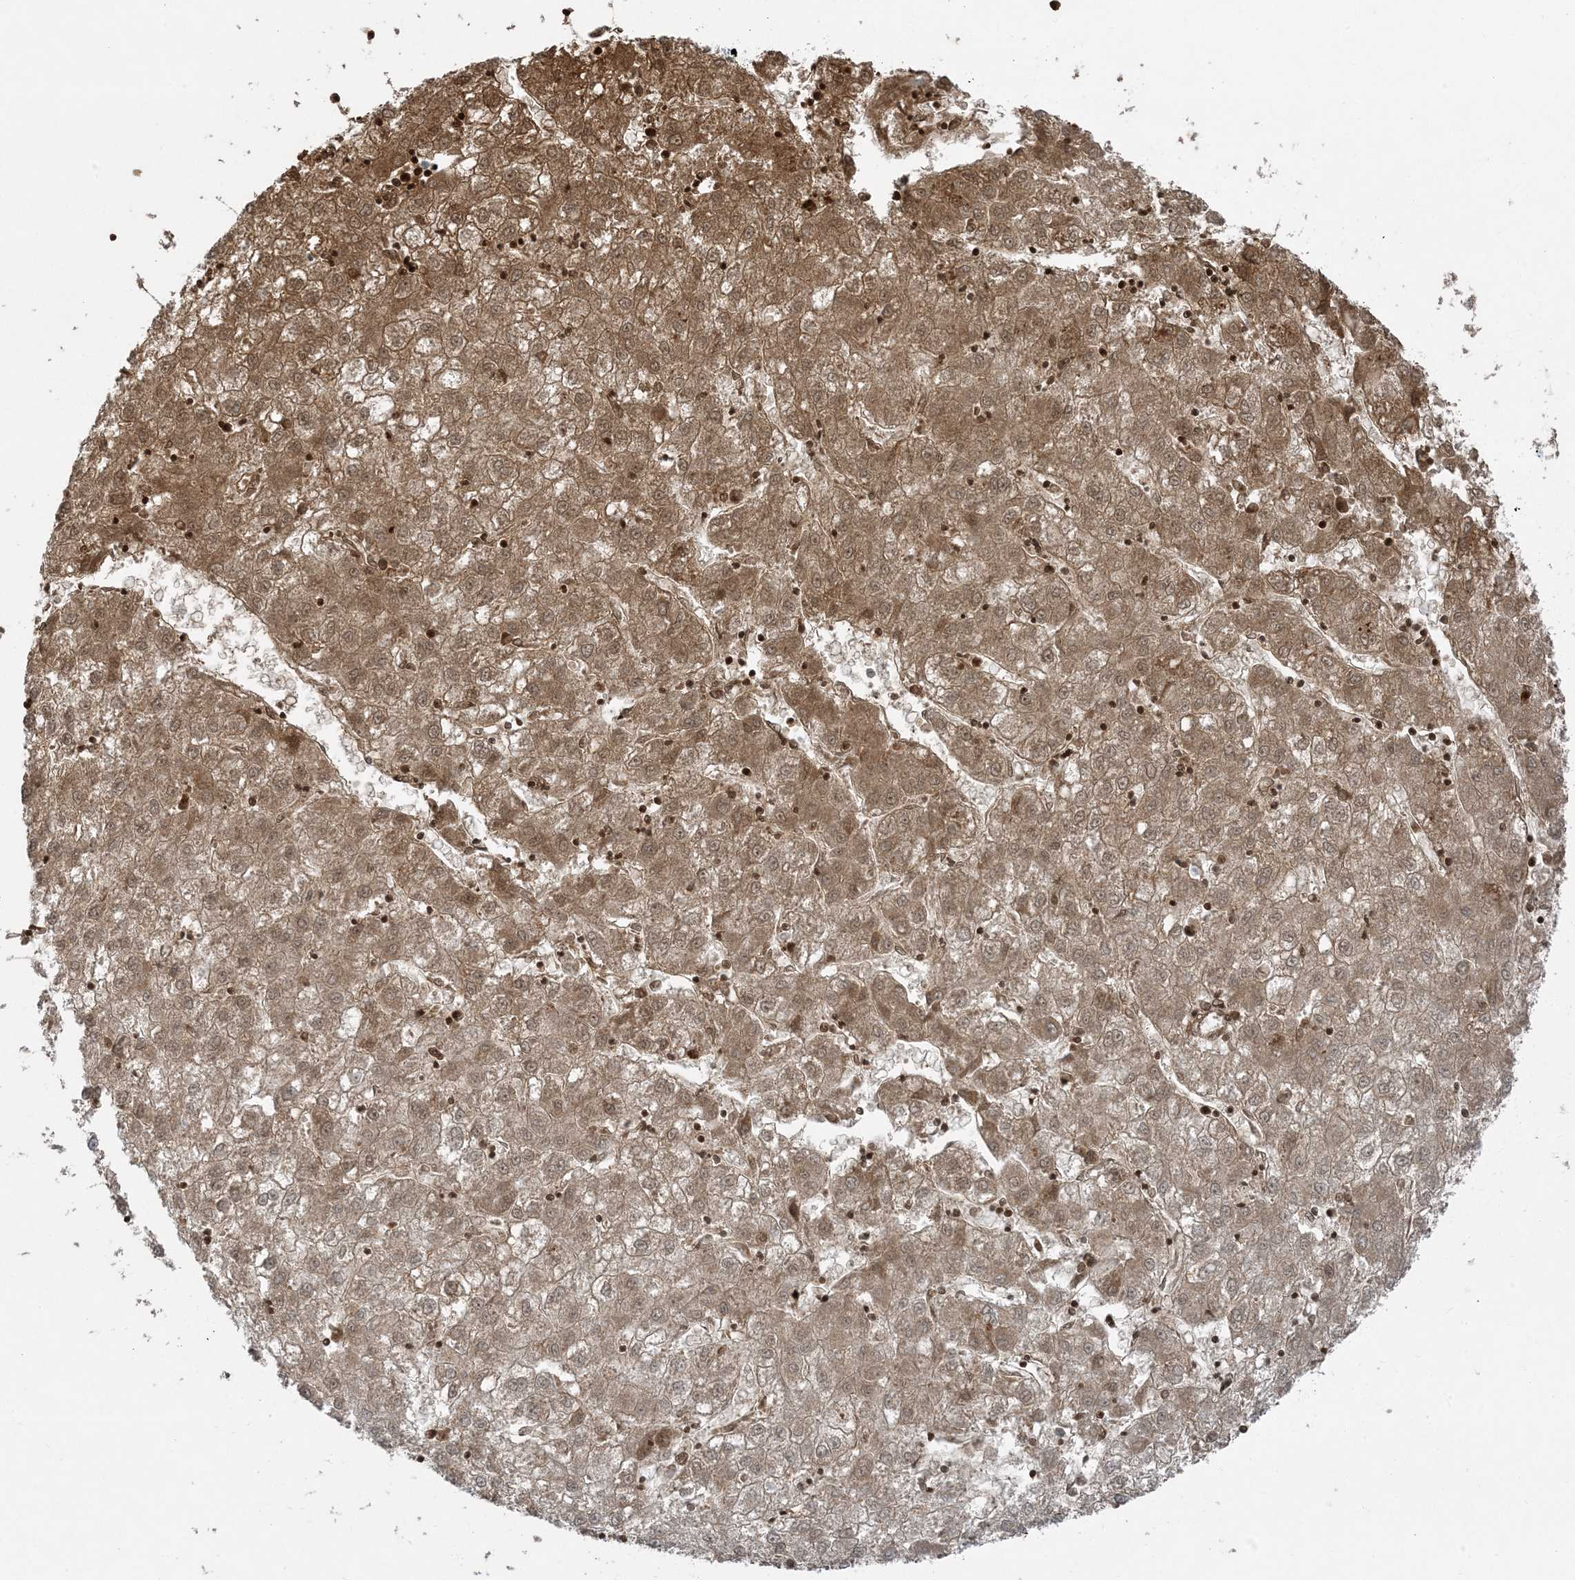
{"staining": {"intensity": "moderate", "quantity": ">75%", "location": "cytoplasmic/membranous"}, "tissue": "liver cancer", "cell_type": "Tumor cells", "image_type": "cancer", "snomed": [{"axis": "morphology", "description": "Carcinoma, Hepatocellular, NOS"}, {"axis": "topography", "description": "Liver"}], "caption": "Protein positivity by IHC demonstrates moderate cytoplasmic/membranous expression in about >75% of tumor cells in liver cancer.", "gene": "PIK3R4", "patient": {"sex": "male", "age": 72}}